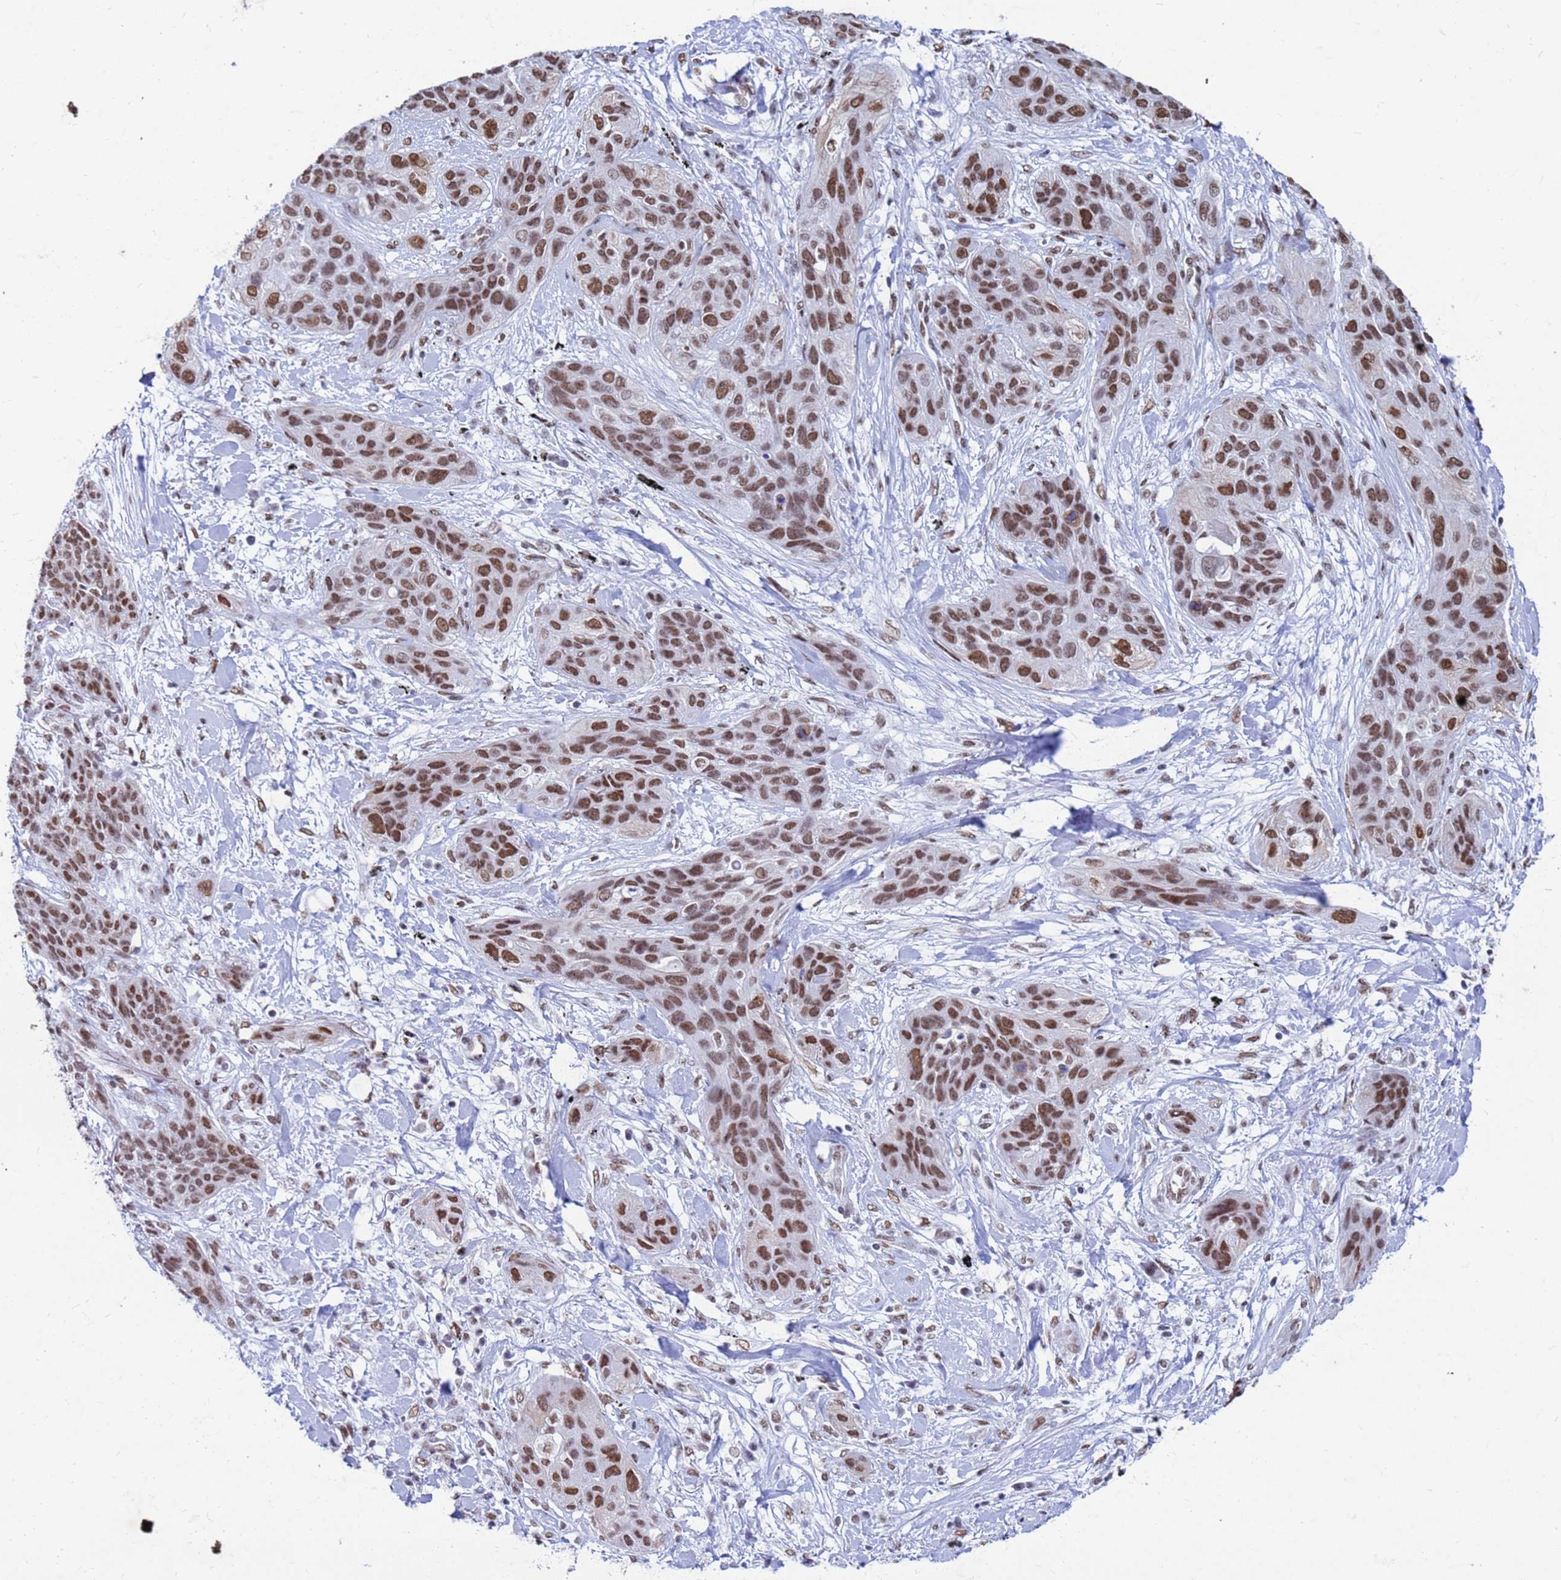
{"staining": {"intensity": "moderate", "quantity": ">75%", "location": "nuclear"}, "tissue": "lung cancer", "cell_type": "Tumor cells", "image_type": "cancer", "snomed": [{"axis": "morphology", "description": "Squamous cell carcinoma, NOS"}, {"axis": "topography", "description": "Lung"}], "caption": "This is a histology image of immunohistochemistry staining of lung cancer, which shows moderate staining in the nuclear of tumor cells.", "gene": "FAM170B", "patient": {"sex": "female", "age": 70}}